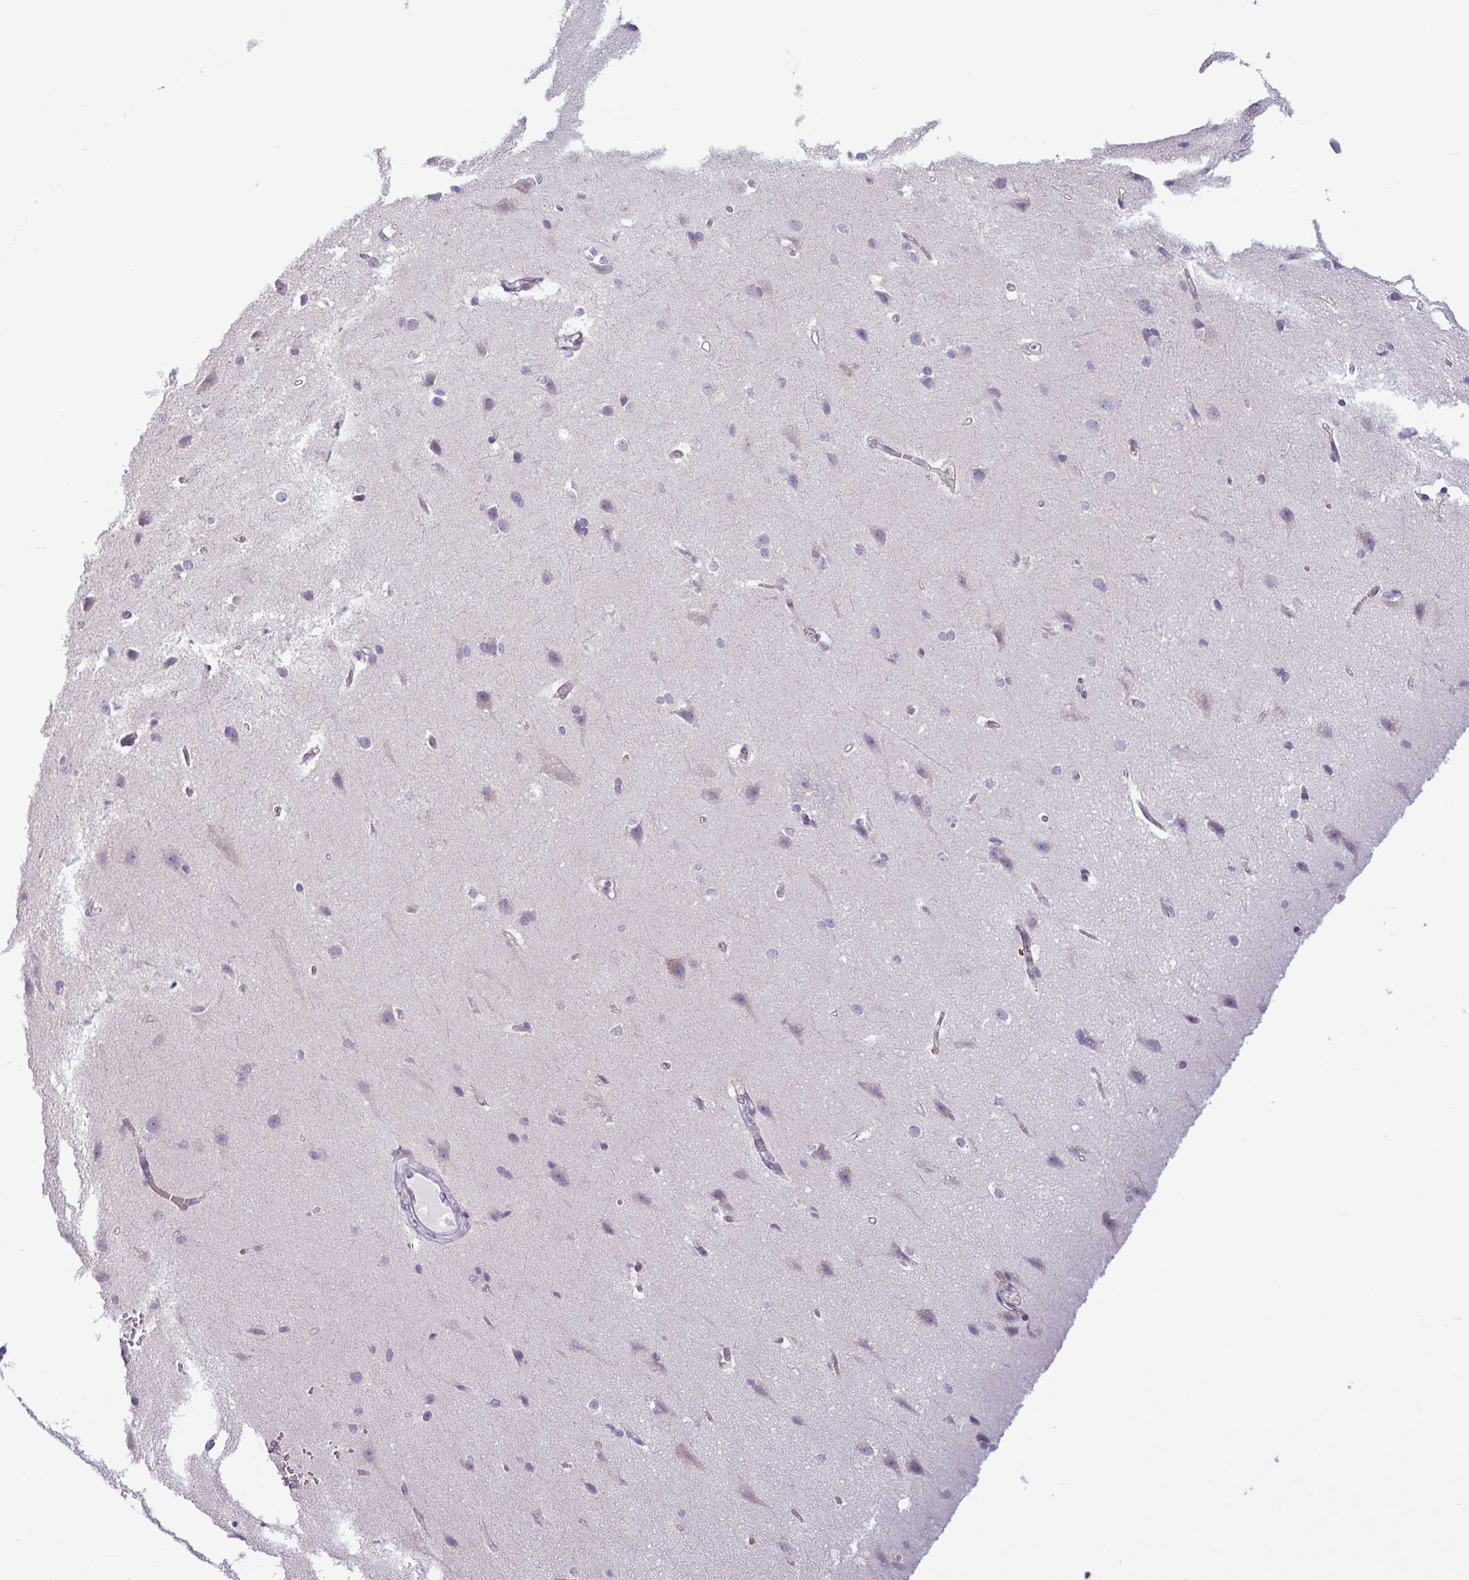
{"staining": {"intensity": "weak", "quantity": "25%-75%", "location": "cytoplasmic/membranous"}, "tissue": "cerebral cortex", "cell_type": "Endothelial cells", "image_type": "normal", "snomed": [{"axis": "morphology", "description": "Normal tissue, NOS"}, {"axis": "topography", "description": "Cerebral cortex"}], "caption": "Unremarkable cerebral cortex exhibits weak cytoplasmic/membranous positivity in approximately 25%-75% of endothelial cells.", "gene": "C20orf27", "patient": {"sex": "male", "age": 37}}